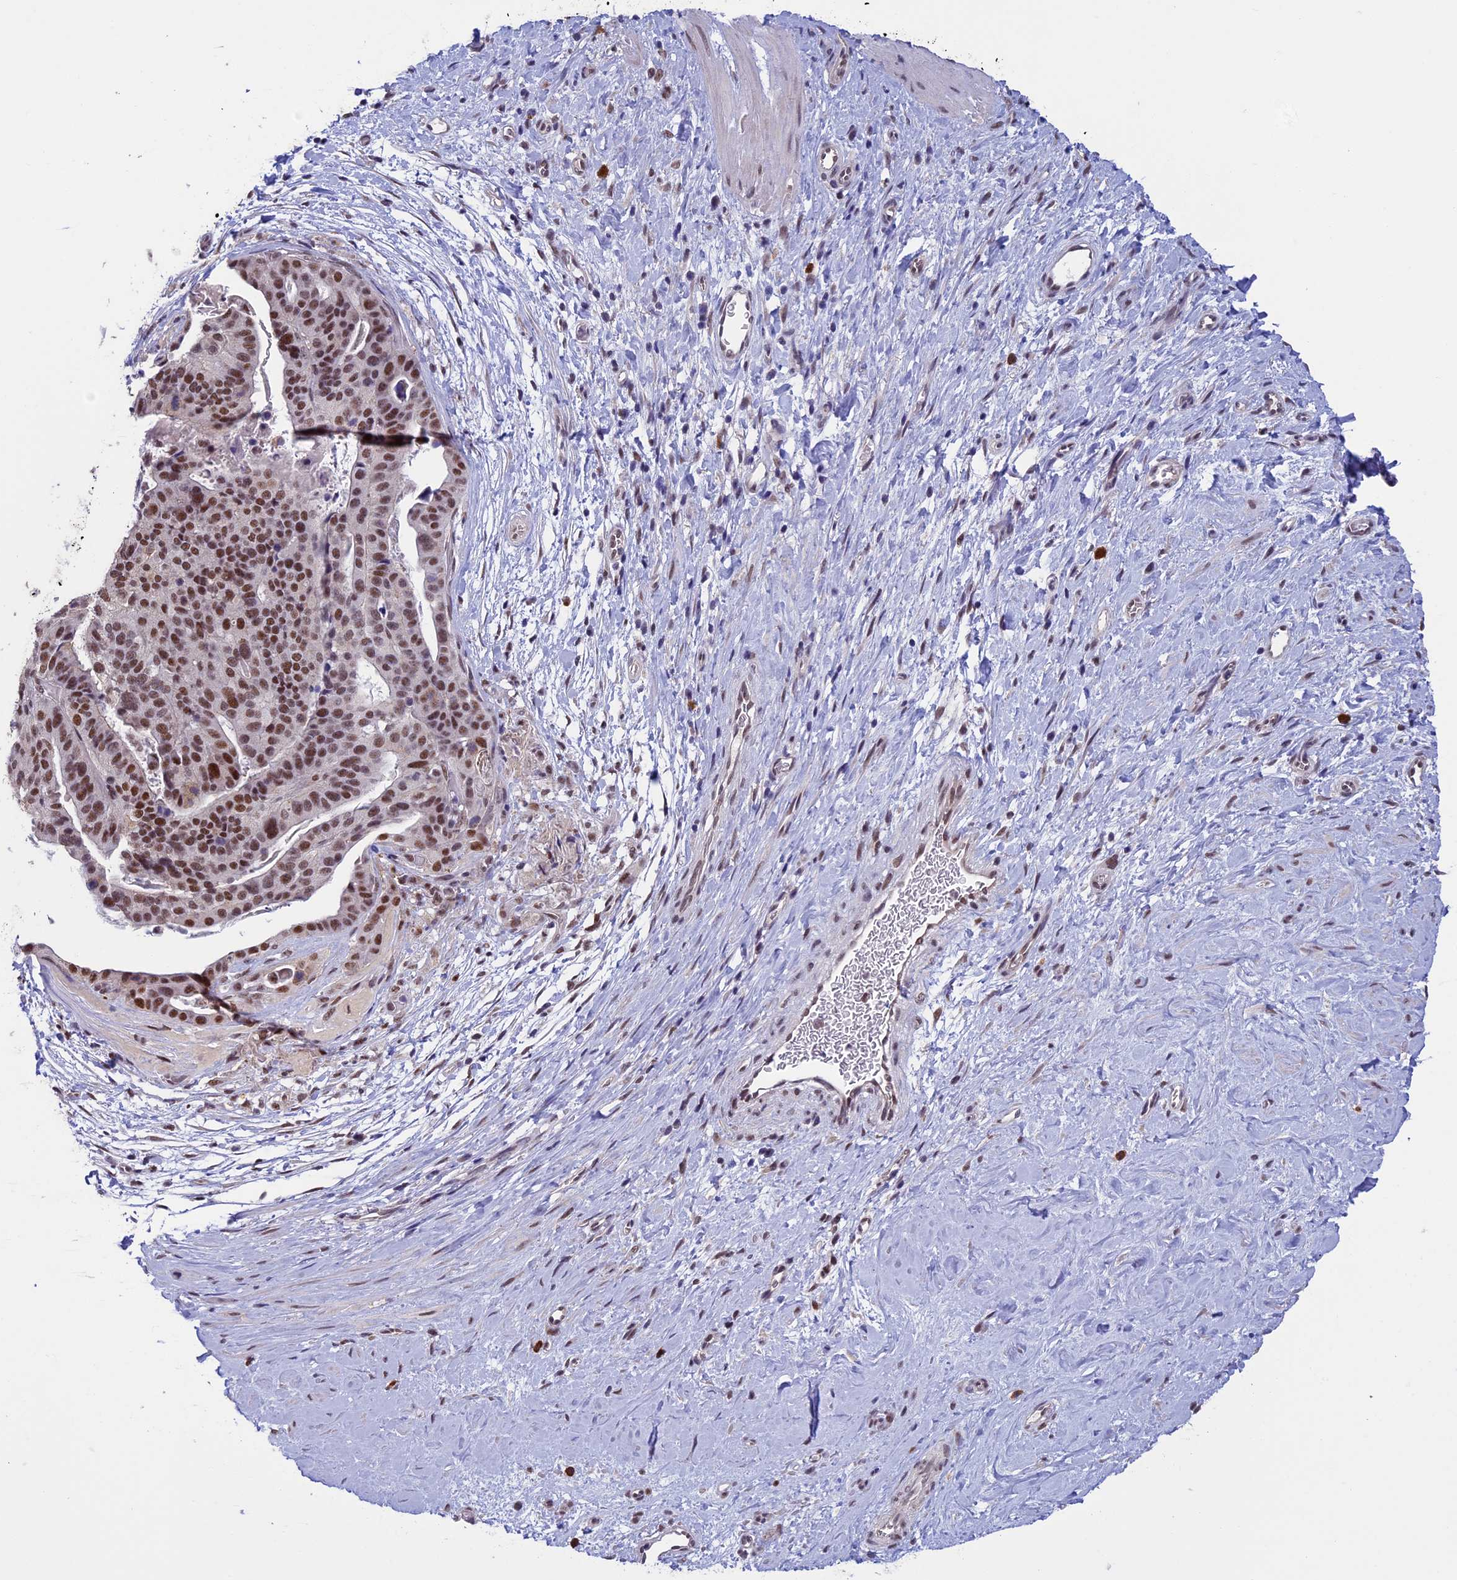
{"staining": {"intensity": "moderate", "quantity": ">75%", "location": "nuclear"}, "tissue": "stomach cancer", "cell_type": "Tumor cells", "image_type": "cancer", "snomed": [{"axis": "morphology", "description": "Adenocarcinoma, NOS"}, {"axis": "topography", "description": "Stomach"}], "caption": "Brown immunohistochemical staining in human stomach adenocarcinoma shows moderate nuclear positivity in approximately >75% of tumor cells.", "gene": "RNF40", "patient": {"sex": "male", "age": 48}}